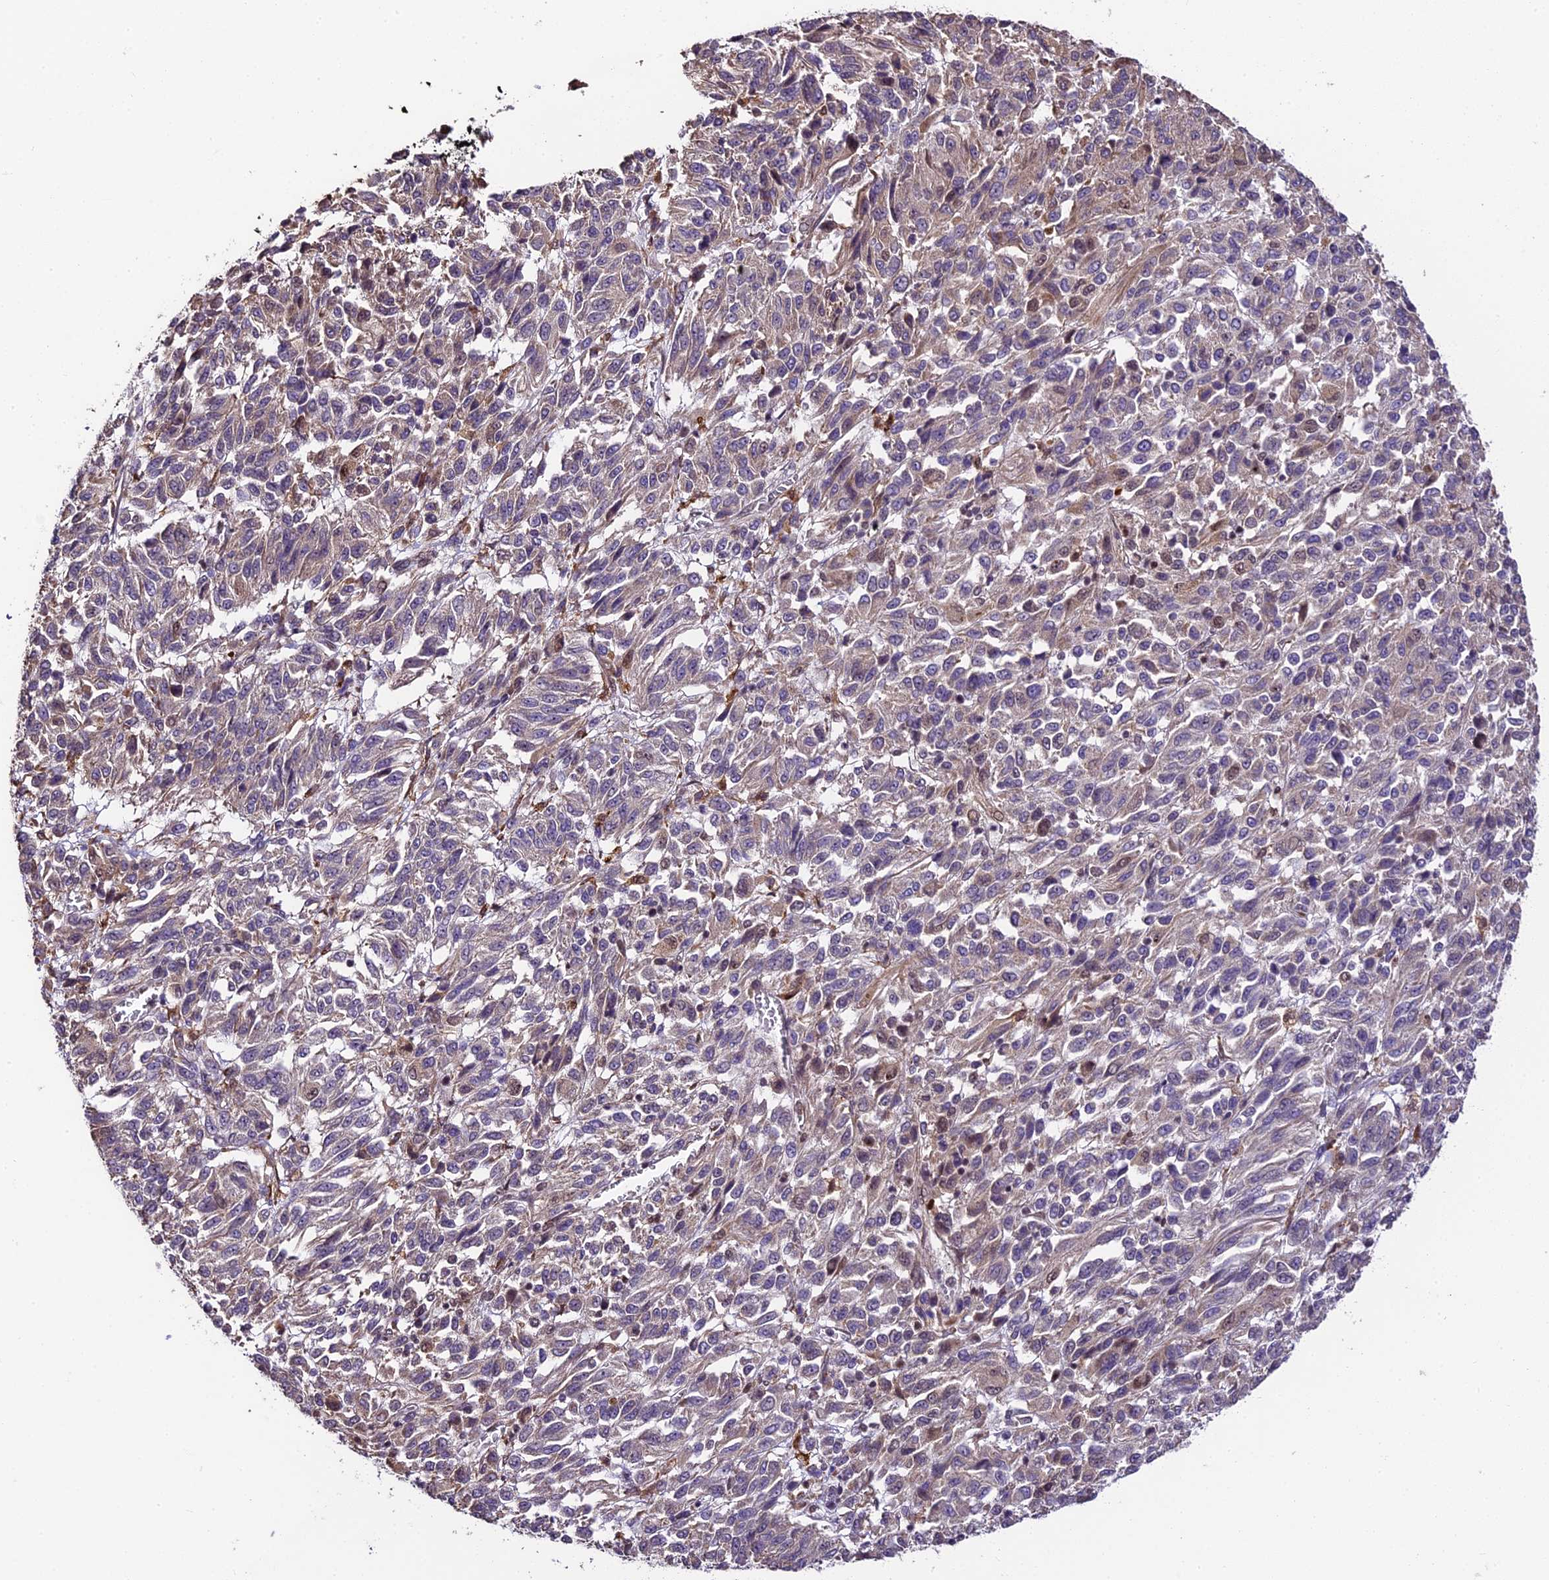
{"staining": {"intensity": "negative", "quantity": "none", "location": "none"}, "tissue": "melanoma", "cell_type": "Tumor cells", "image_type": "cancer", "snomed": [{"axis": "morphology", "description": "Malignant melanoma, Metastatic site"}, {"axis": "topography", "description": "Lung"}], "caption": "A high-resolution image shows IHC staining of malignant melanoma (metastatic site), which reveals no significant expression in tumor cells.", "gene": "TRIM22", "patient": {"sex": "male", "age": 64}}